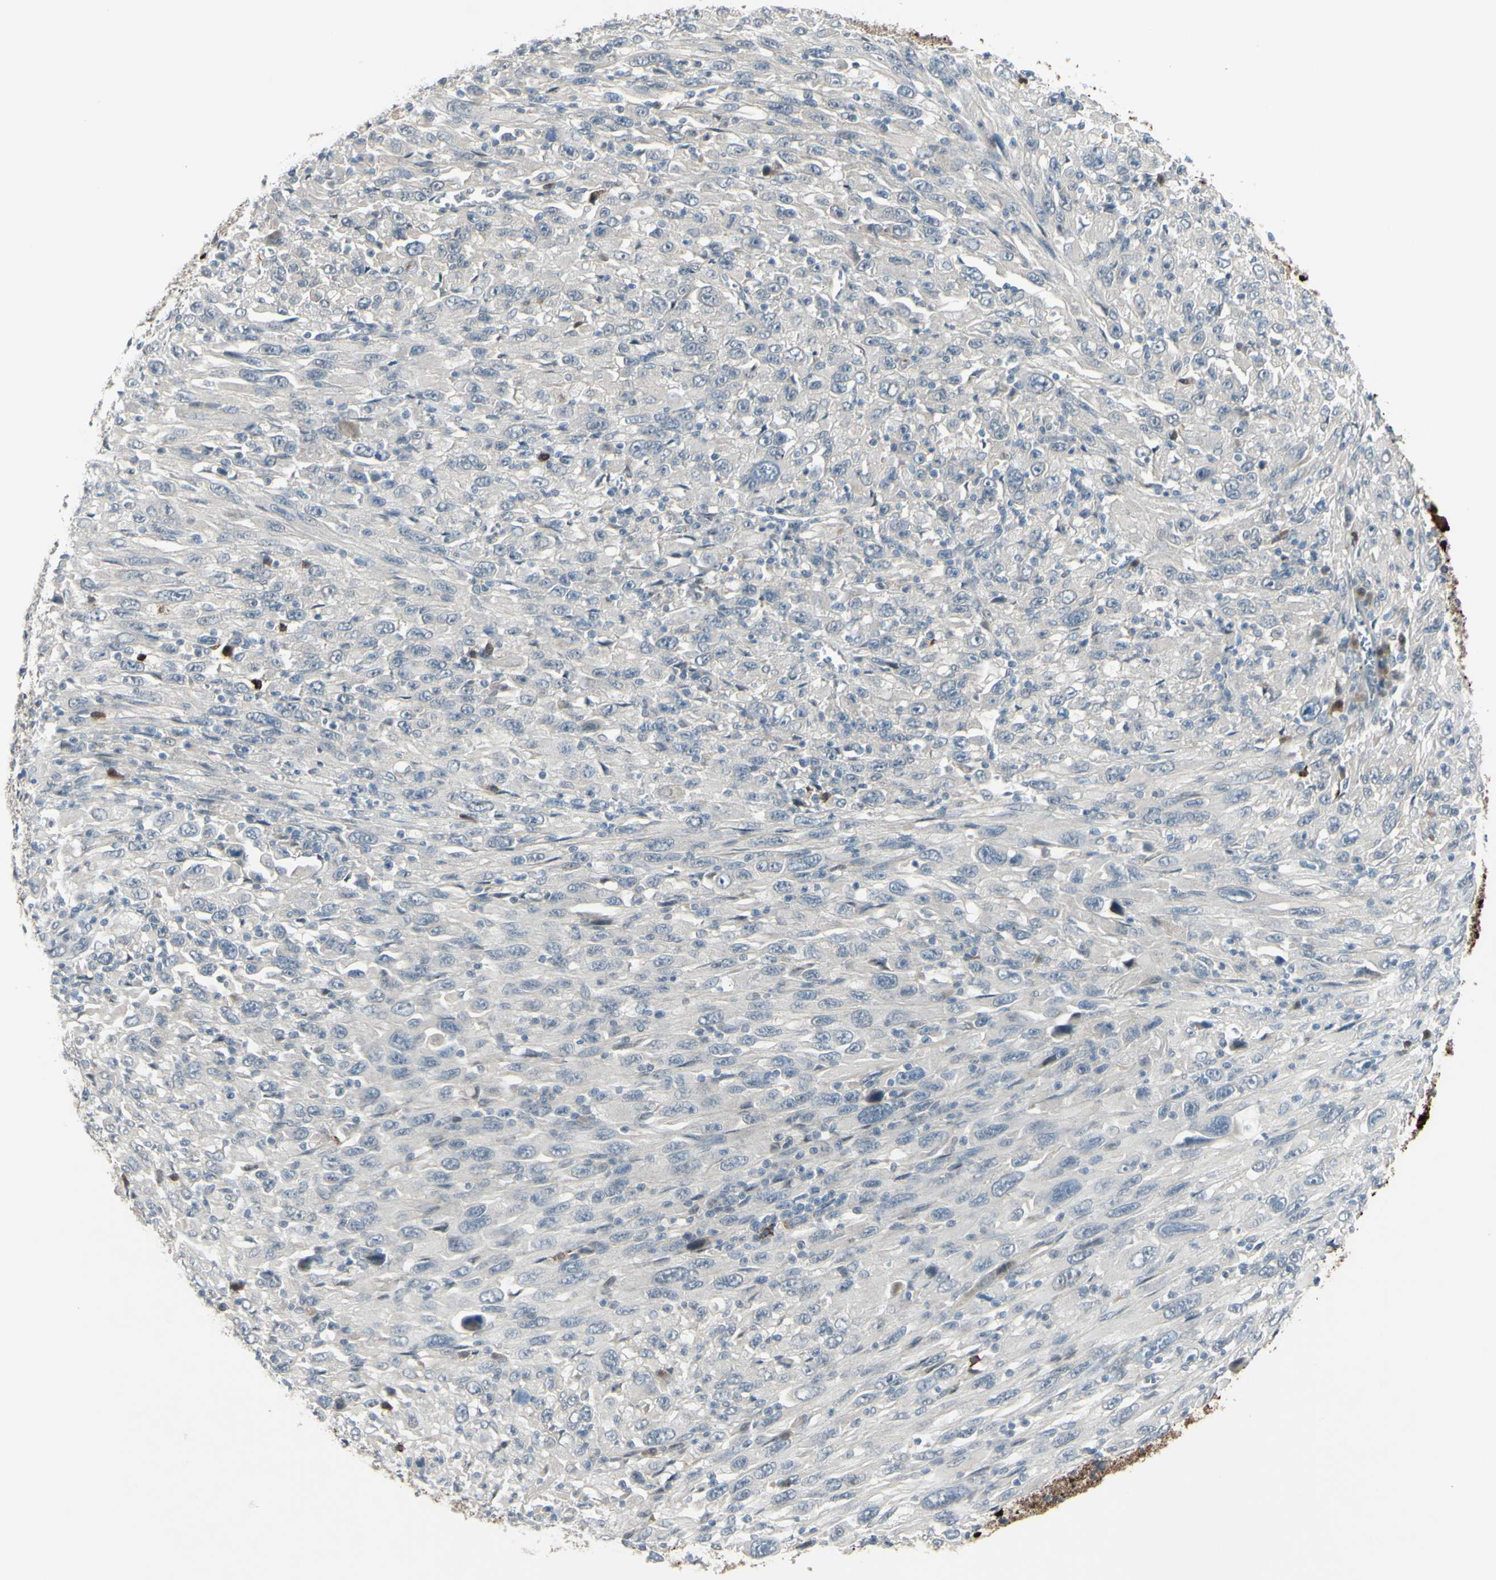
{"staining": {"intensity": "negative", "quantity": "none", "location": "none"}, "tissue": "melanoma", "cell_type": "Tumor cells", "image_type": "cancer", "snomed": [{"axis": "morphology", "description": "Malignant melanoma, Metastatic site"}, {"axis": "topography", "description": "Skin"}], "caption": "The photomicrograph displays no staining of tumor cells in melanoma. (Brightfield microscopy of DAB immunohistochemistry (IHC) at high magnification).", "gene": "ETNK1", "patient": {"sex": "female", "age": 56}}